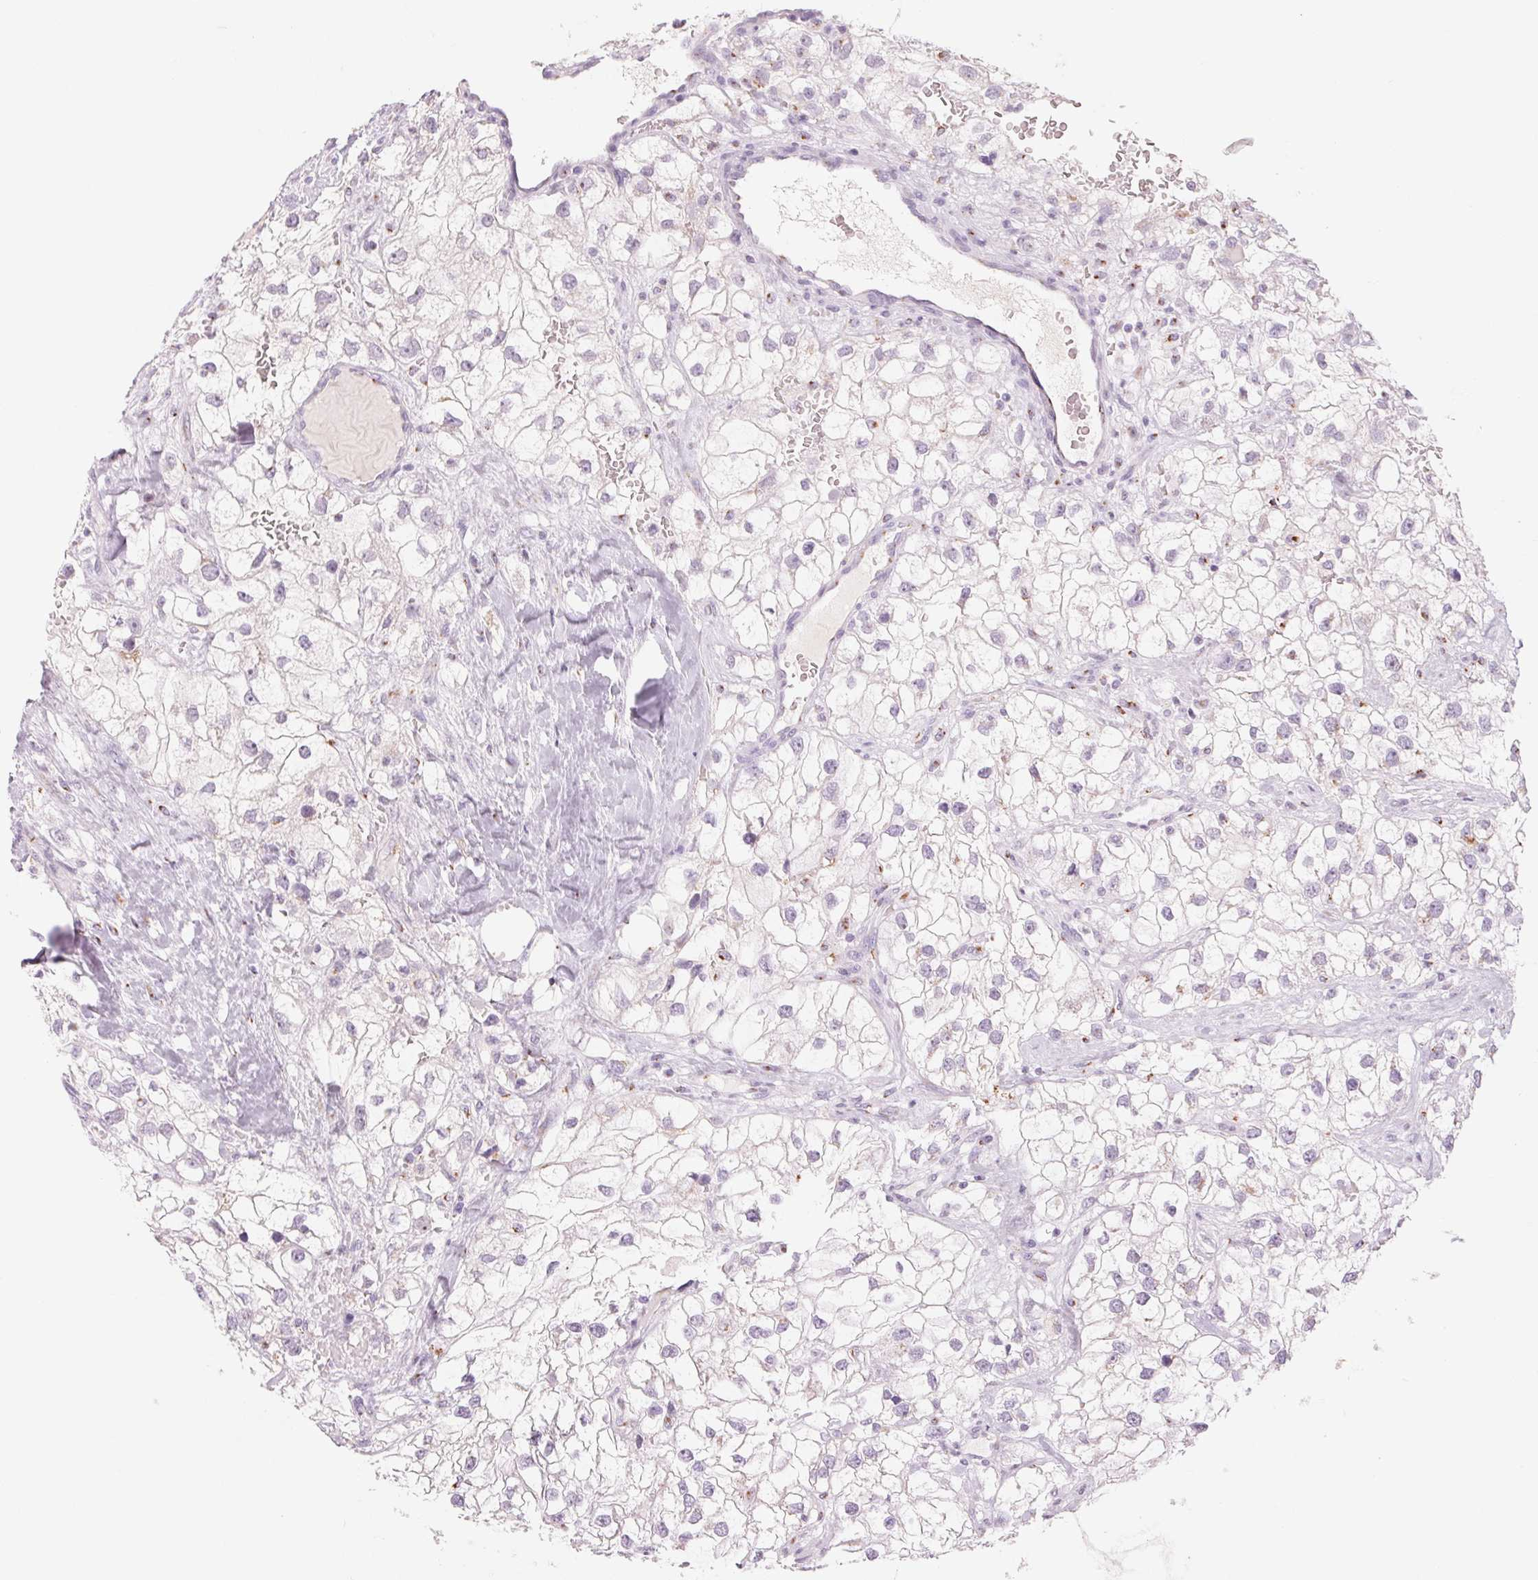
{"staining": {"intensity": "negative", "quantity": "none", "location": "none"}, "tissue": "renal cancer", "cell_type": "Tumor cells", "image_type": "cancer", "snomed": [{"axis": "morphology", "description": "Adenocarcinoma, NOS"}, {"axis": "topography", "description": "Kidney"}], "caption": "Renal cancer (adenocarcinoma) stained for a protein using IHC reveals no expression tumor cells.", "gene": "GALNT7", "patient": {"sex": "male", "age": 59}}